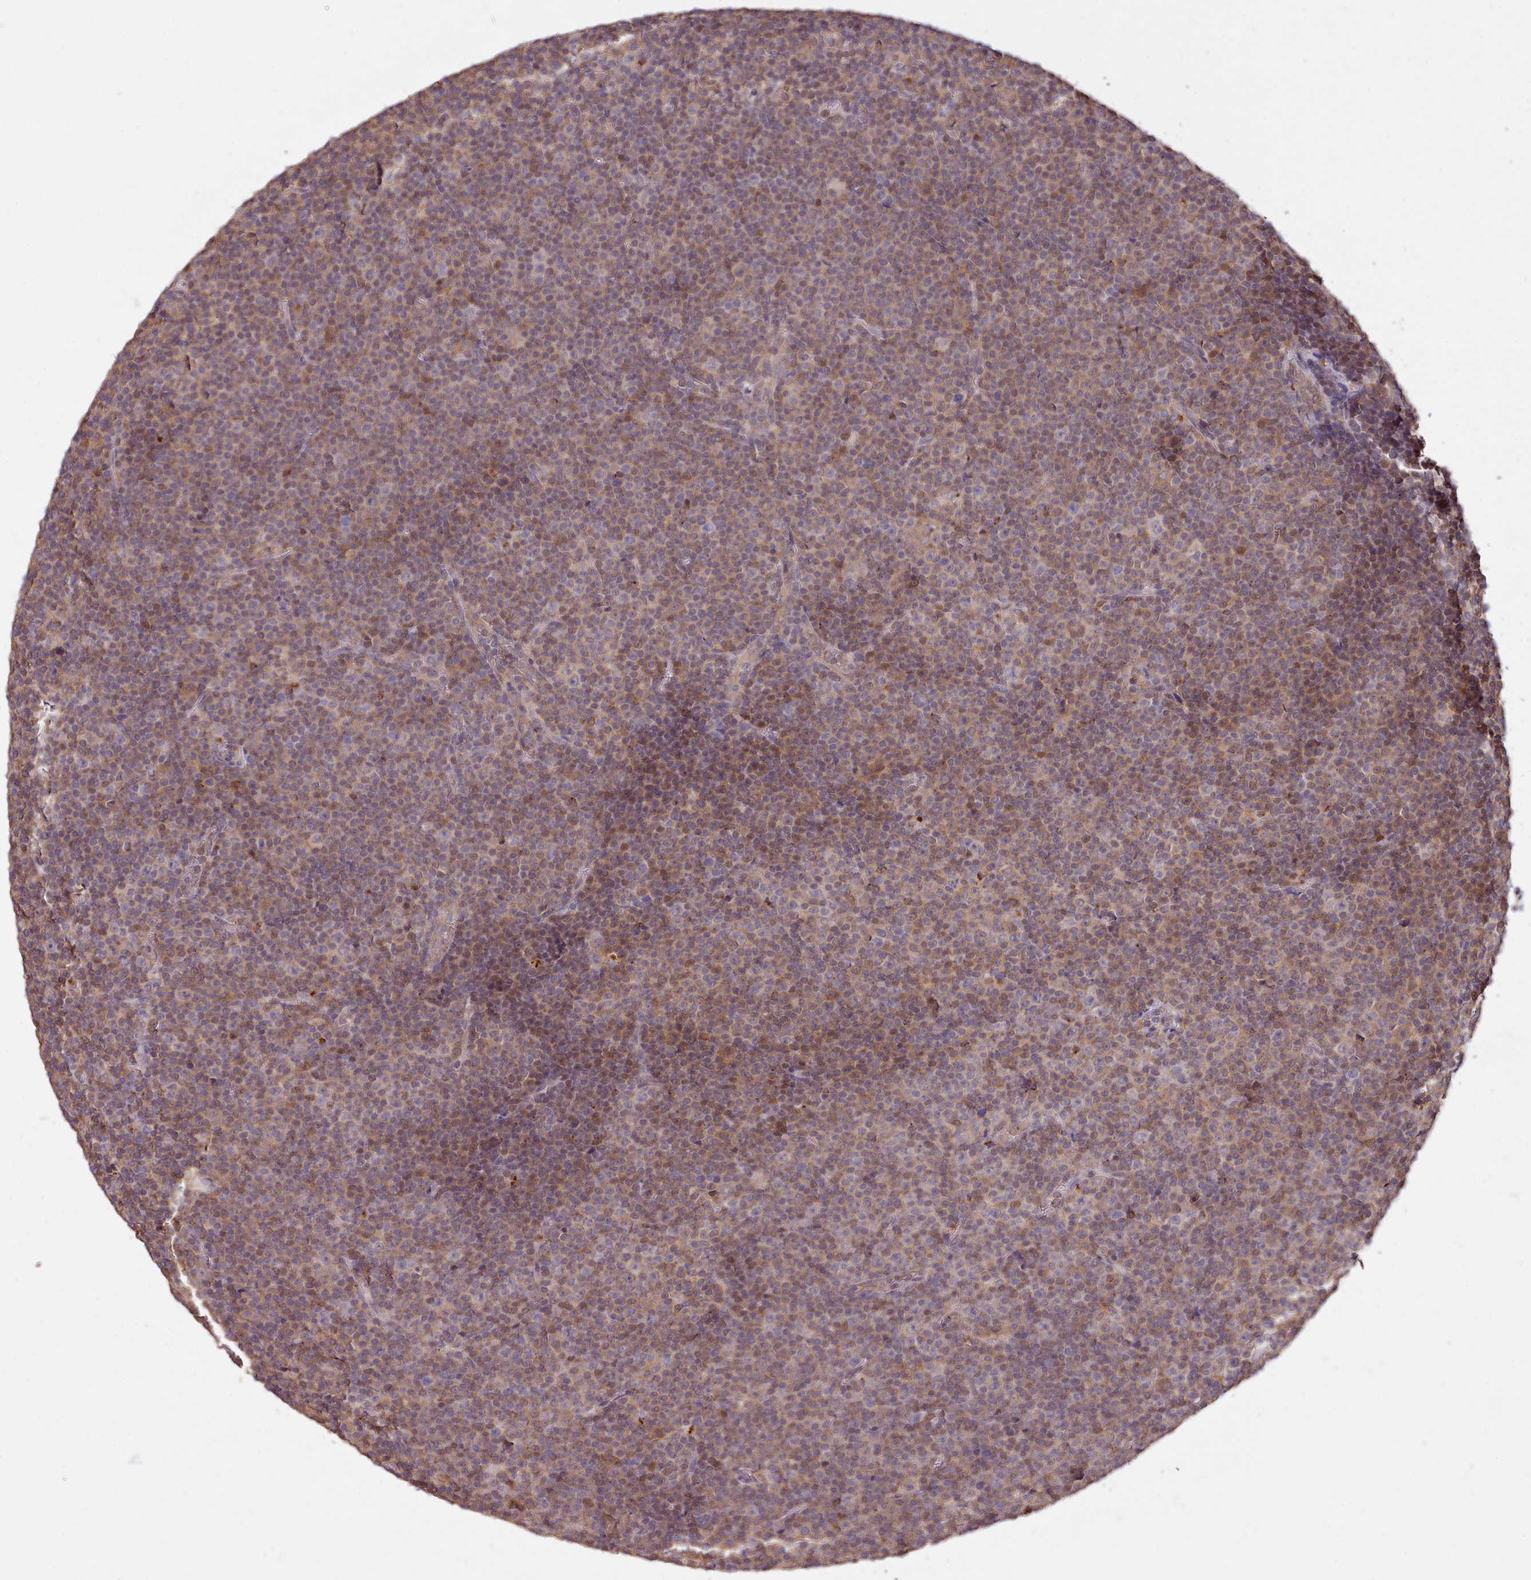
{"staining": {"intensity": "moderate", "quantity": ">75%", "location": "cytoplasmic/membranous"}, "tissue": "lymphoma", "cell_type": "Tumor cells", "image_type": "cancer", "snomed": [{"axis": "morphology", "description": "Malignant lymphoma, non-Hodgkin's type, Low grade"}, {"axis": "topography", "description": "Lymph node"}], "caption": "About >75% of tumor cells in human lymphoma show moderate cytoplasmic/membranous protein expression as visualized by brown immunohistochemical staining.", "gene": "ARL17A", "patient": {"sex": "female", "age": 67}}